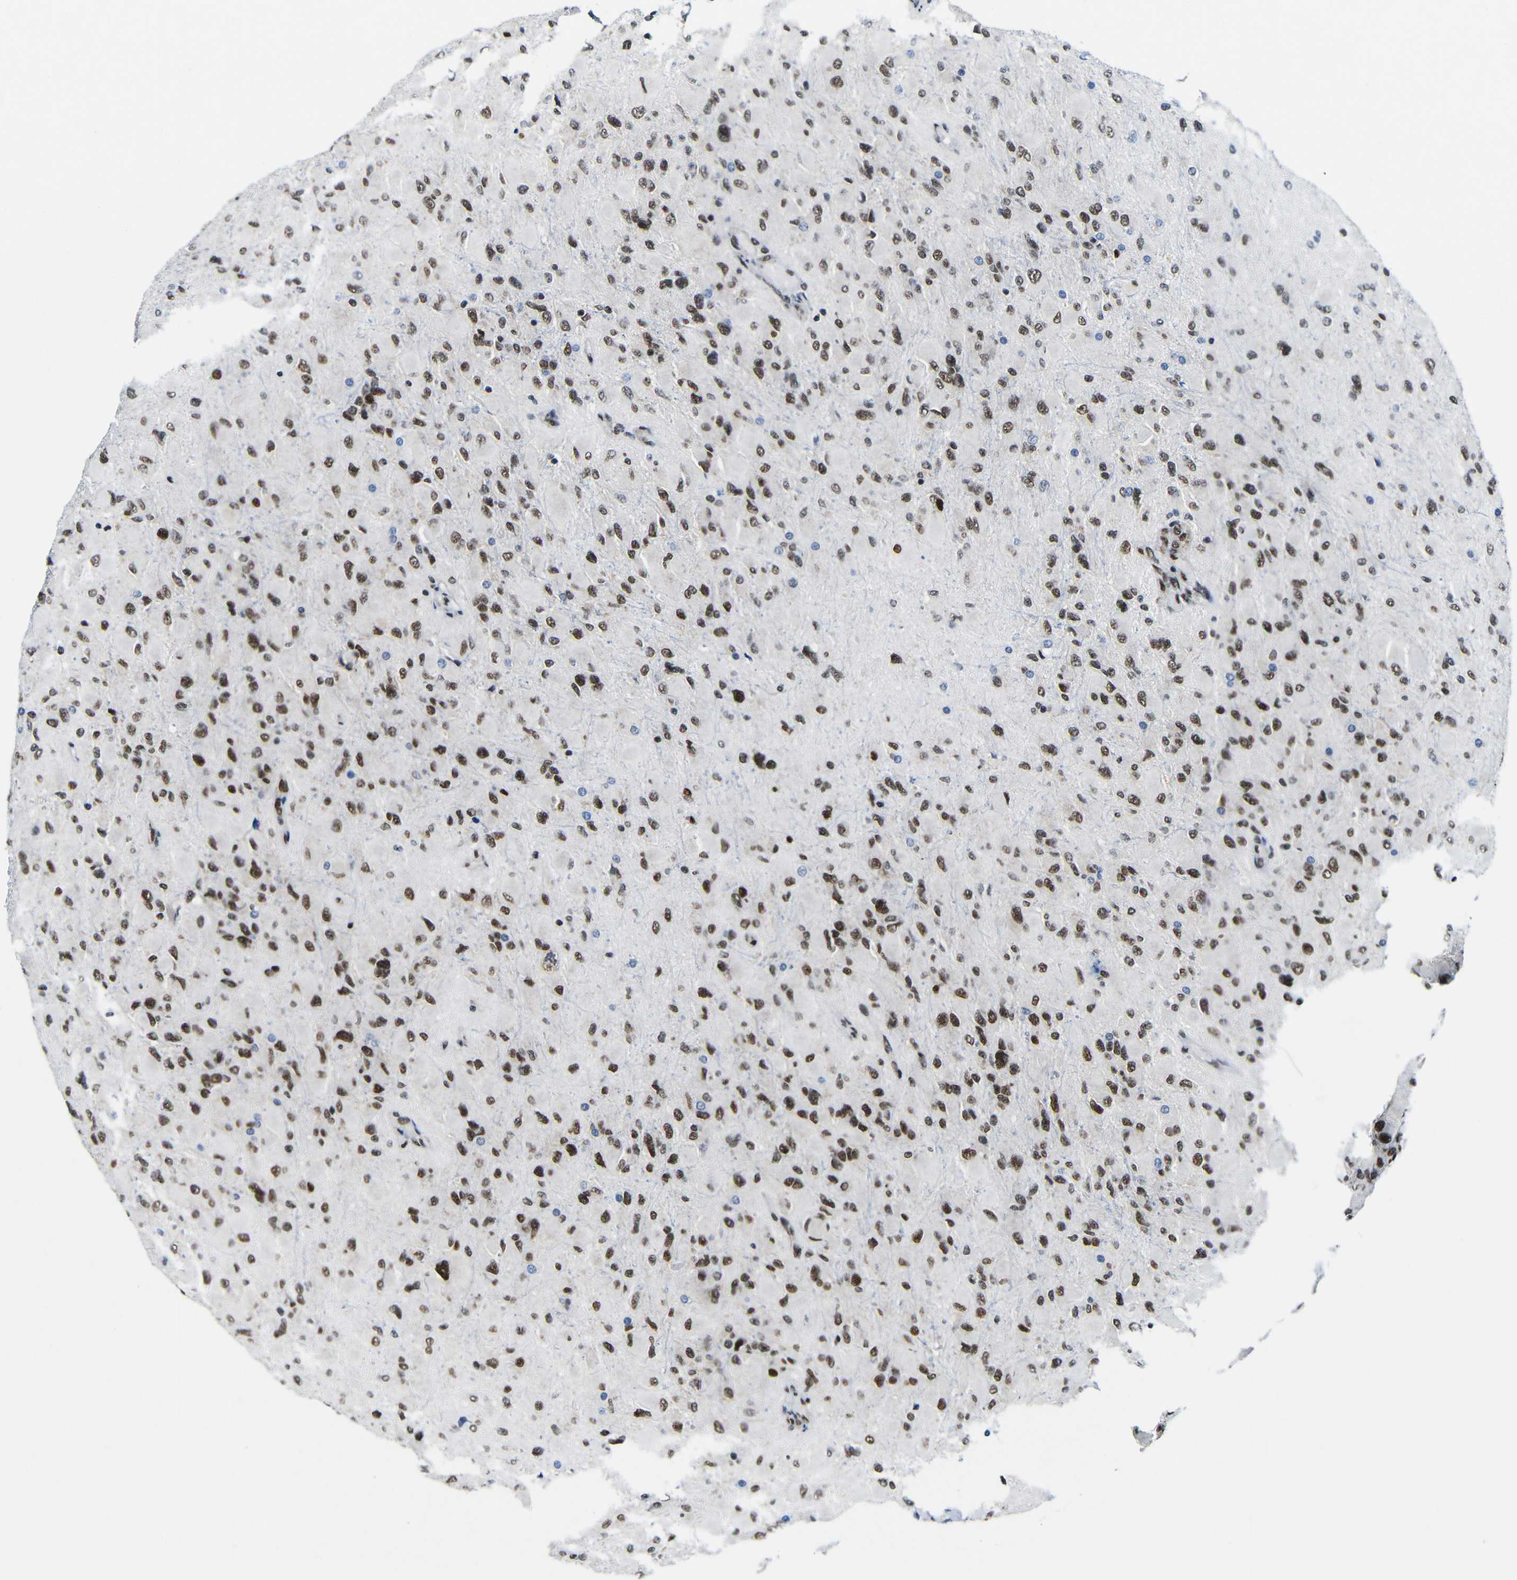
{"staining": {"intensity": "strong", "quantity": "25%-75%", "location": "nuclear"}, "tissue": "glioma", "cell_type": "Tumor cells", "image_type": "cancer", "snomed": [{"axis": "morphology", "description": "Glioma, malignant, High grade"}, {"axis": "topography", "description": "Cerebral cortex"}], "caption": "Immunohistochemistry (IHC) (DAB) staining of glioma exhibits strong nuclear protein staining in approximately 25%-75% of tumor cells.", "gene": "PTBP1", "patient": {"sex": "female", "age": 36}}